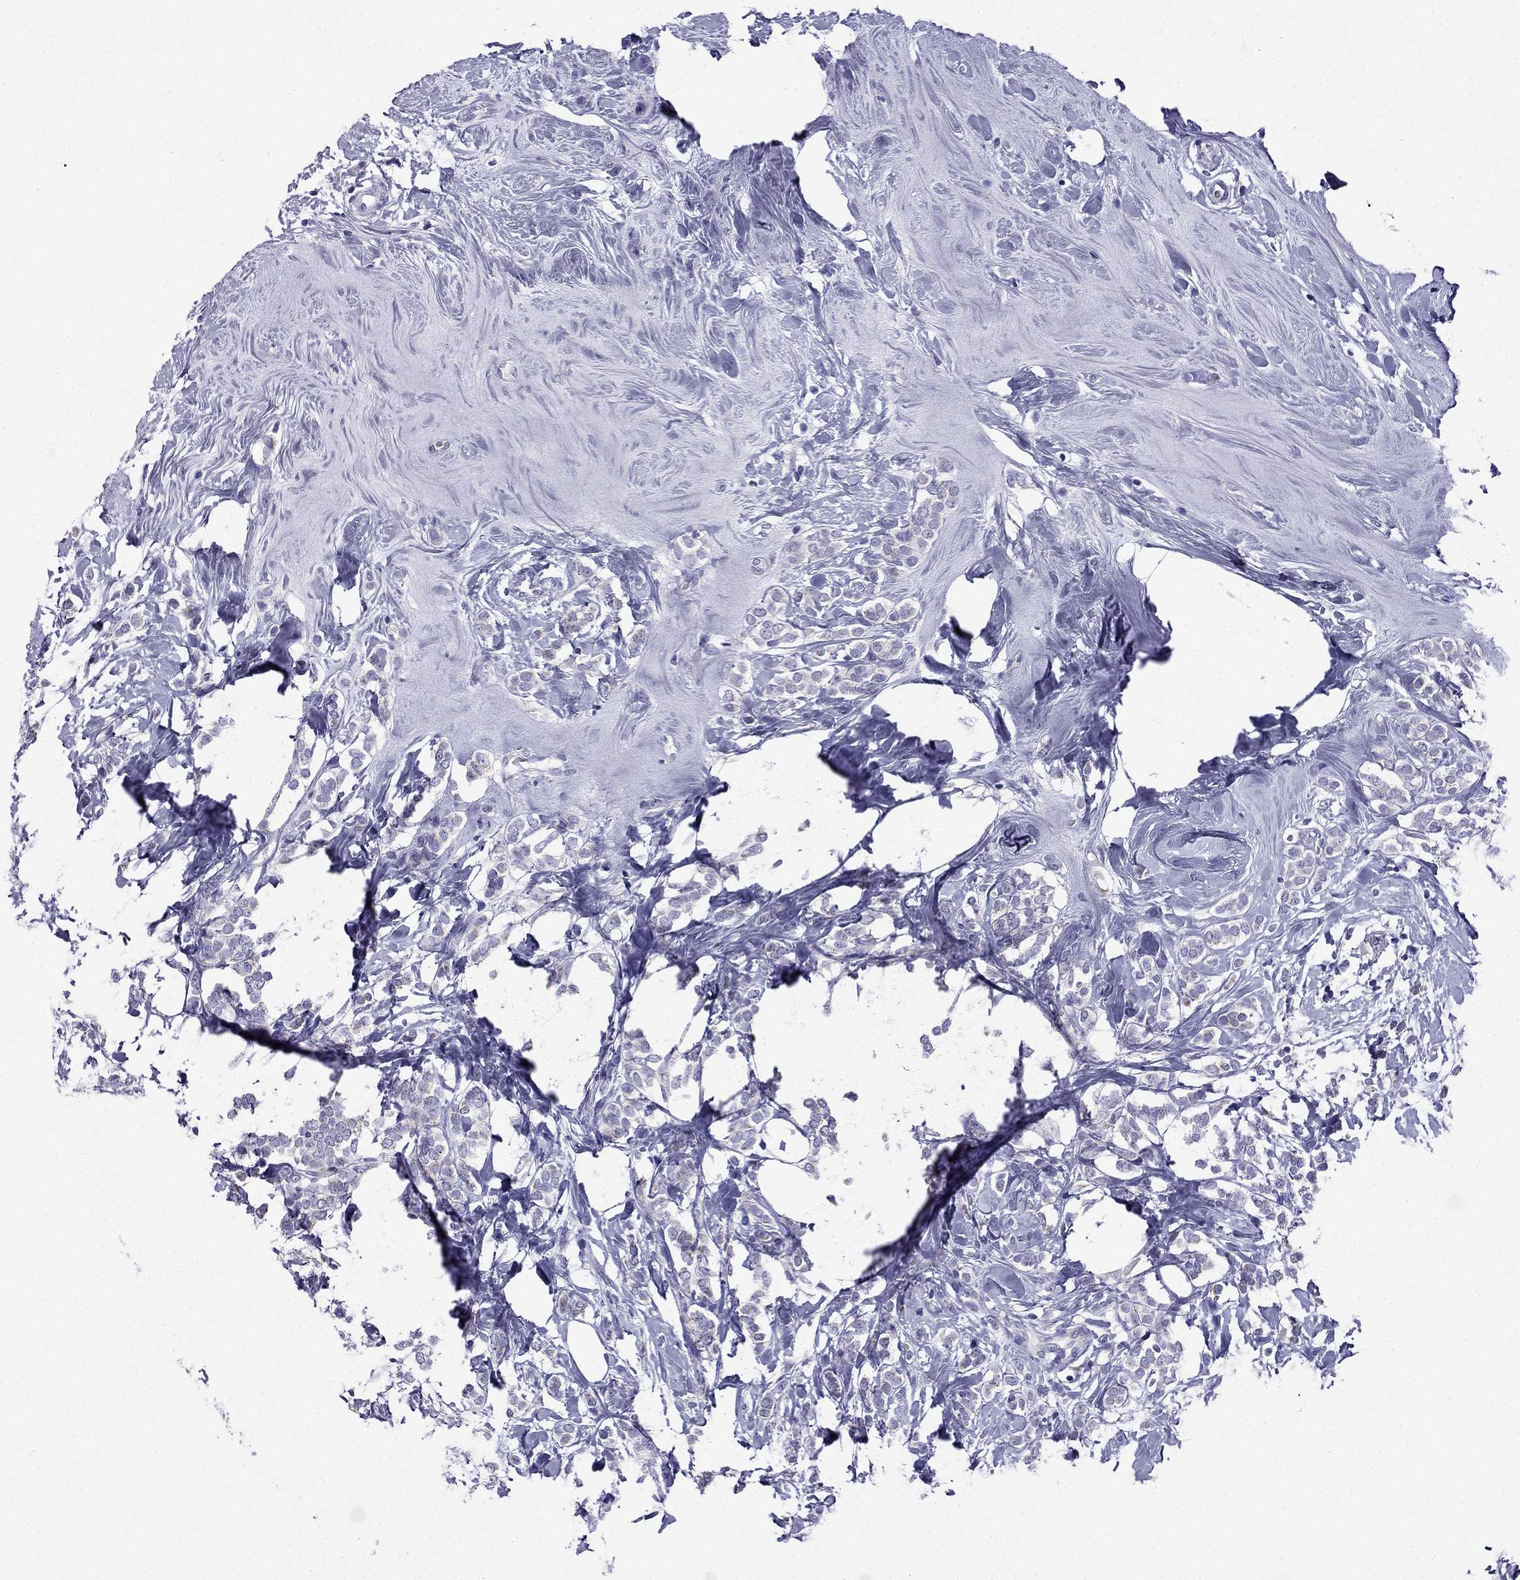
{"staining": {"intensity": "negative", "quantity": "none", "location": "none"}, "tissue": "breast cancer", "cell_type": "Tumor cells", "image_type": "cancer", "snomed": [{"axis": "morphology", "description": "Lobular carcinoma"}, {"axis": "topography", "description": "Breast"}], "caption": "A high-resolution micrograph shows immunohistochemistry staining of breast cancer (lobular carcinoma), which displays no significant positivity in tumor cells. (Brightfield microscopy of DAB IHC at high magnification).", "gene": "KIF5A", "patient": {"sex": "female", "age": 49}}